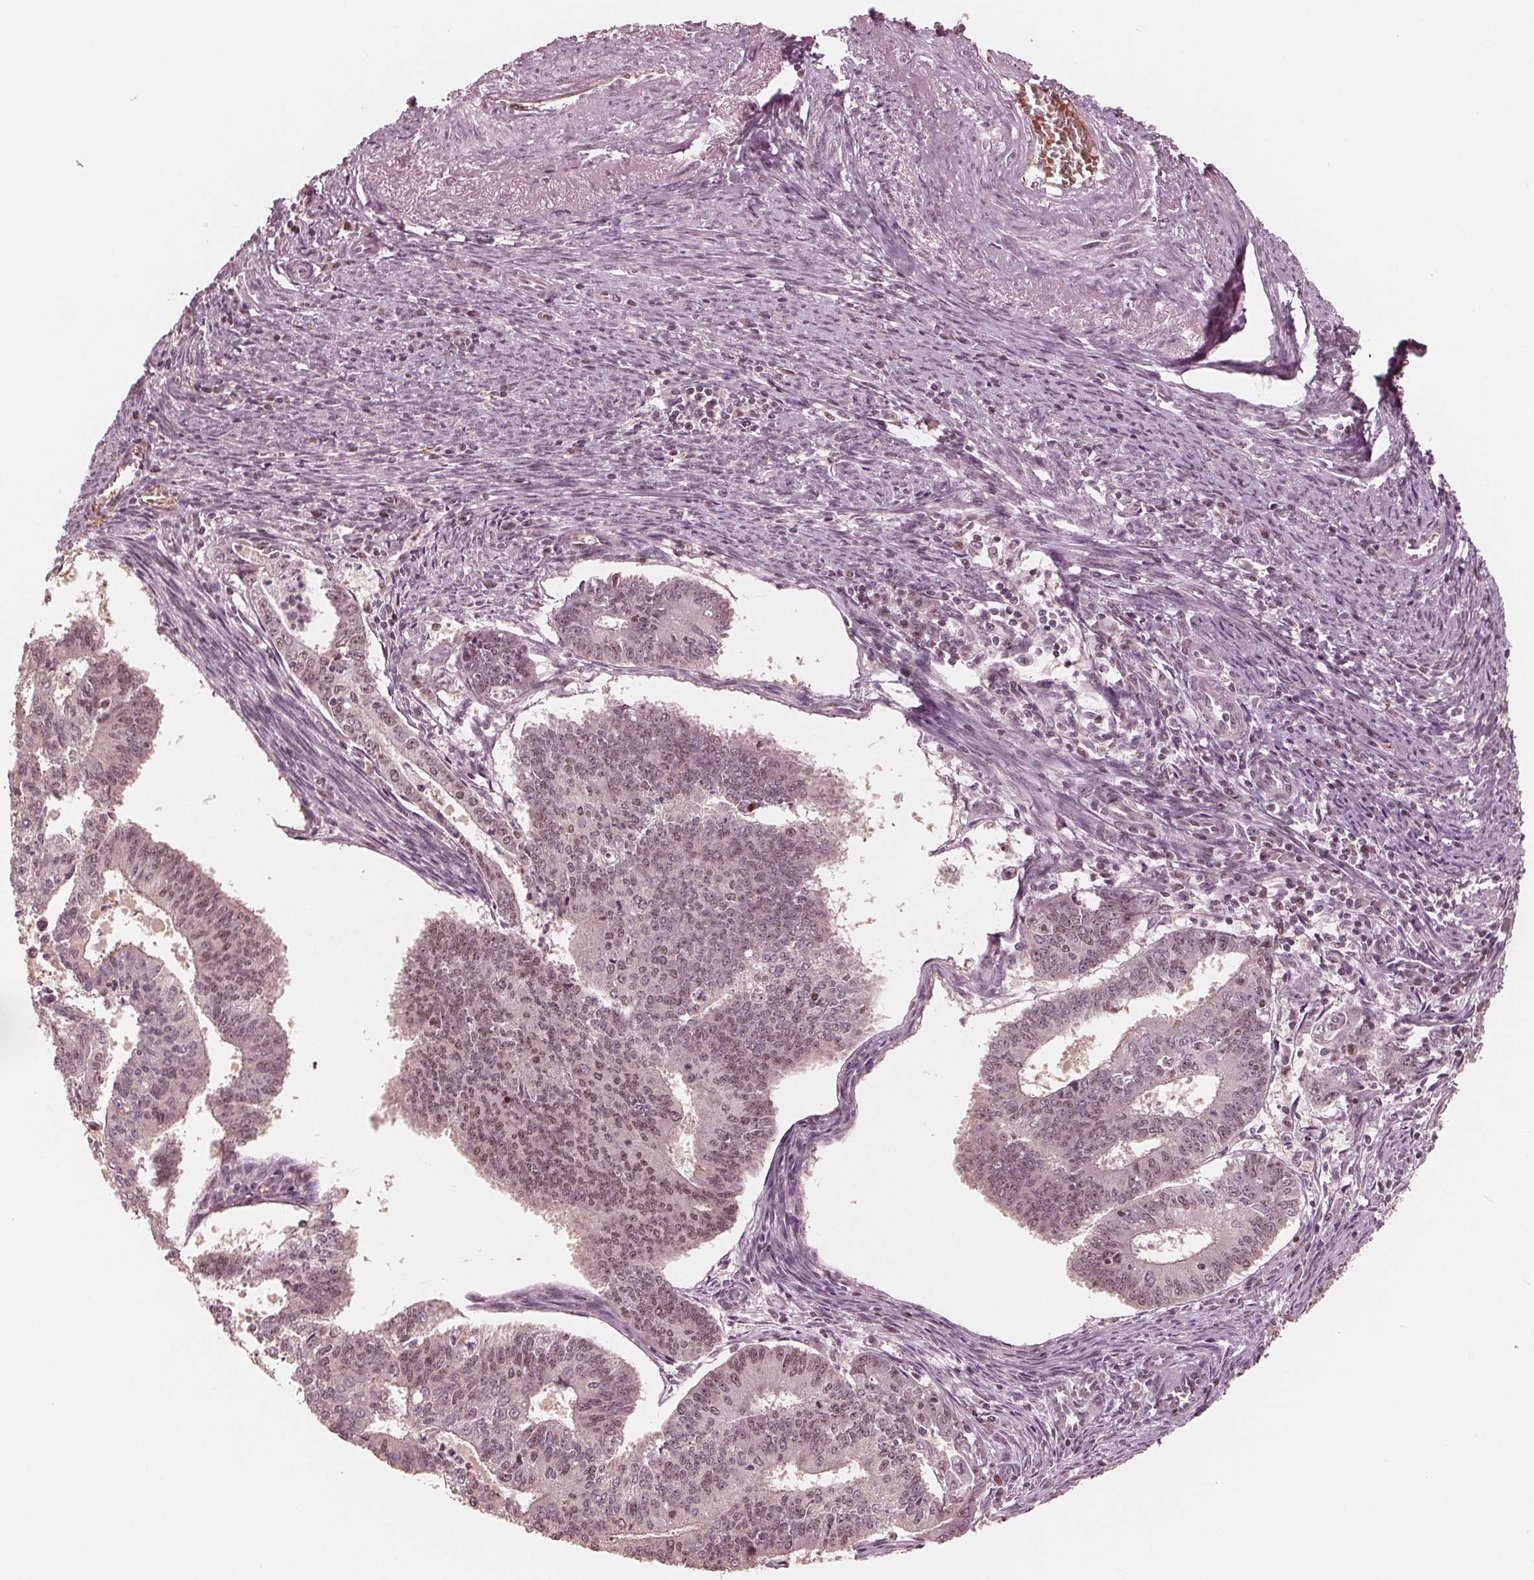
{"staining": {"intensity": "weak", "quantity": "25%-75%", "location": "nuclear"}, "tissue": "endometrial cancer", "cell_type": "Tumor cells", "image_type": "cancer", "snomed": [{"axis": "morphology", "description": "Adenocarcinoma, NOS"}, {"axis": "topography", "description": "Endometrium"}], "caption": "Endometrial cancer stained for a protein demonstrates weak nuclear positivity in tumor cells. Using DAB (3,3'-diaminobenzidine) (brown) and hematoxylin (blue) stains, captured at high magnification using brightfield microscopy.", "gene": "HIRIP3", "patient": {"sex": "female", "age": 61}}